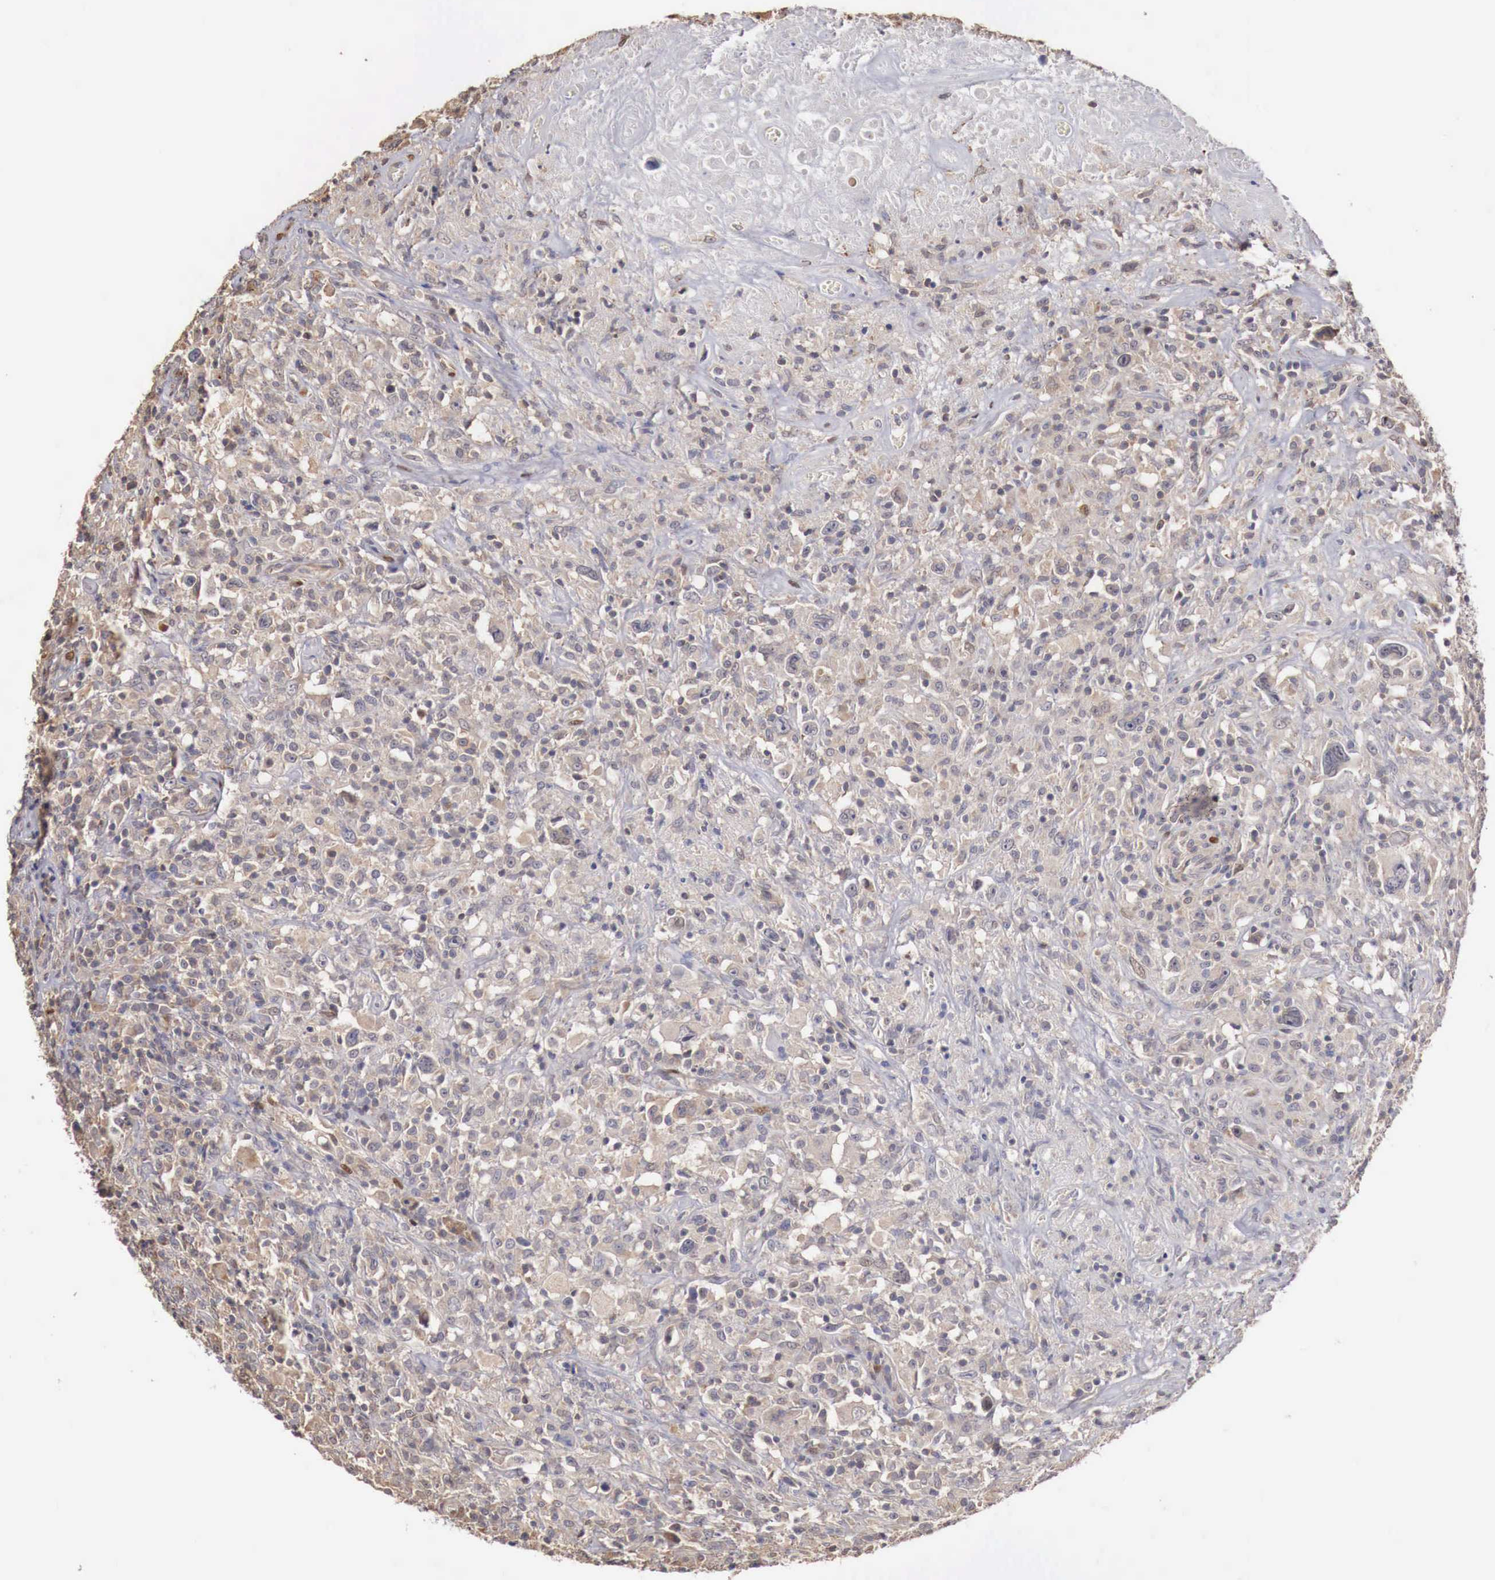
{"staining": {"intensity": "weak", "quantity": "<25%", "location": "cytoplasmic/membranous"}, "tissue": "lymphoma", "cell_type": "Tumor cells", "image_type": "cancer", "snomed": [{"axis": "morphology", "description": "Hodgkin's disease, NOS"}, {"axis": "topography", "description": "Lymph node"}], "caption": "Human Hodgkin's disease stained for a protein using immunohistochemistry exhibits no staining in tumor cells.", "gene": "KHDRBS2", "patient": {"sex": "male", "age": 46}}